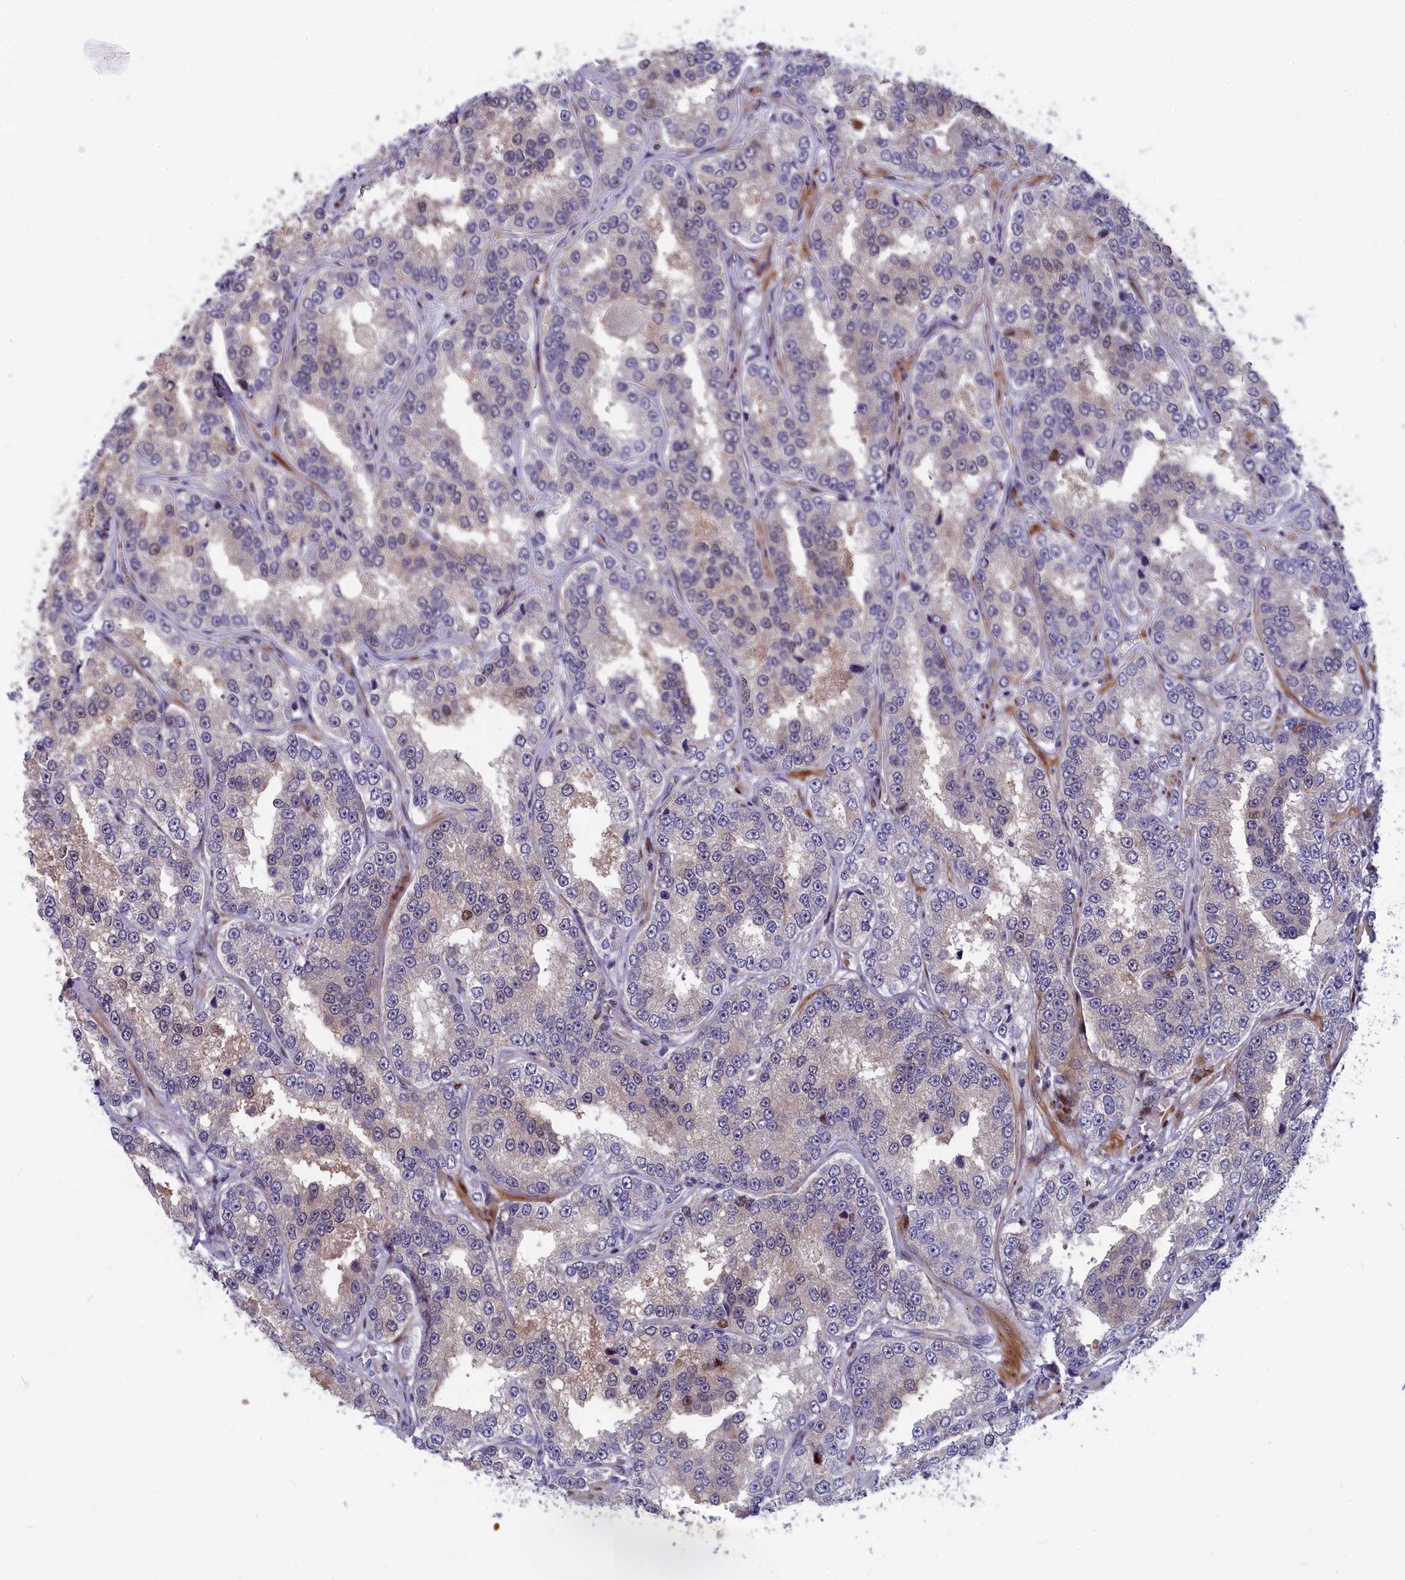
{"staining": {"intensity": "moderate", "quantity": "<25%", "location": "nuclear"}, "tissue": "prostate cancer", "cell_type": "Tumor cells", "image_type": "cancer", "snomed": [{"axis": "morphology", "description": "Normal tissue, NOS"}, {"axis": "morphology", "description": "Adenocarcinoma, High grade"}, {"axis": "topography", "description": "Prostate"}], "caption": "Protein staining of adenocarcinoma (high-grade) (prostate) tissue displays moderate nuclear staining in approximately <25% of tumor cells.", "gene": "NKPD1", "patient": {"sex": "male", "age": 83}}